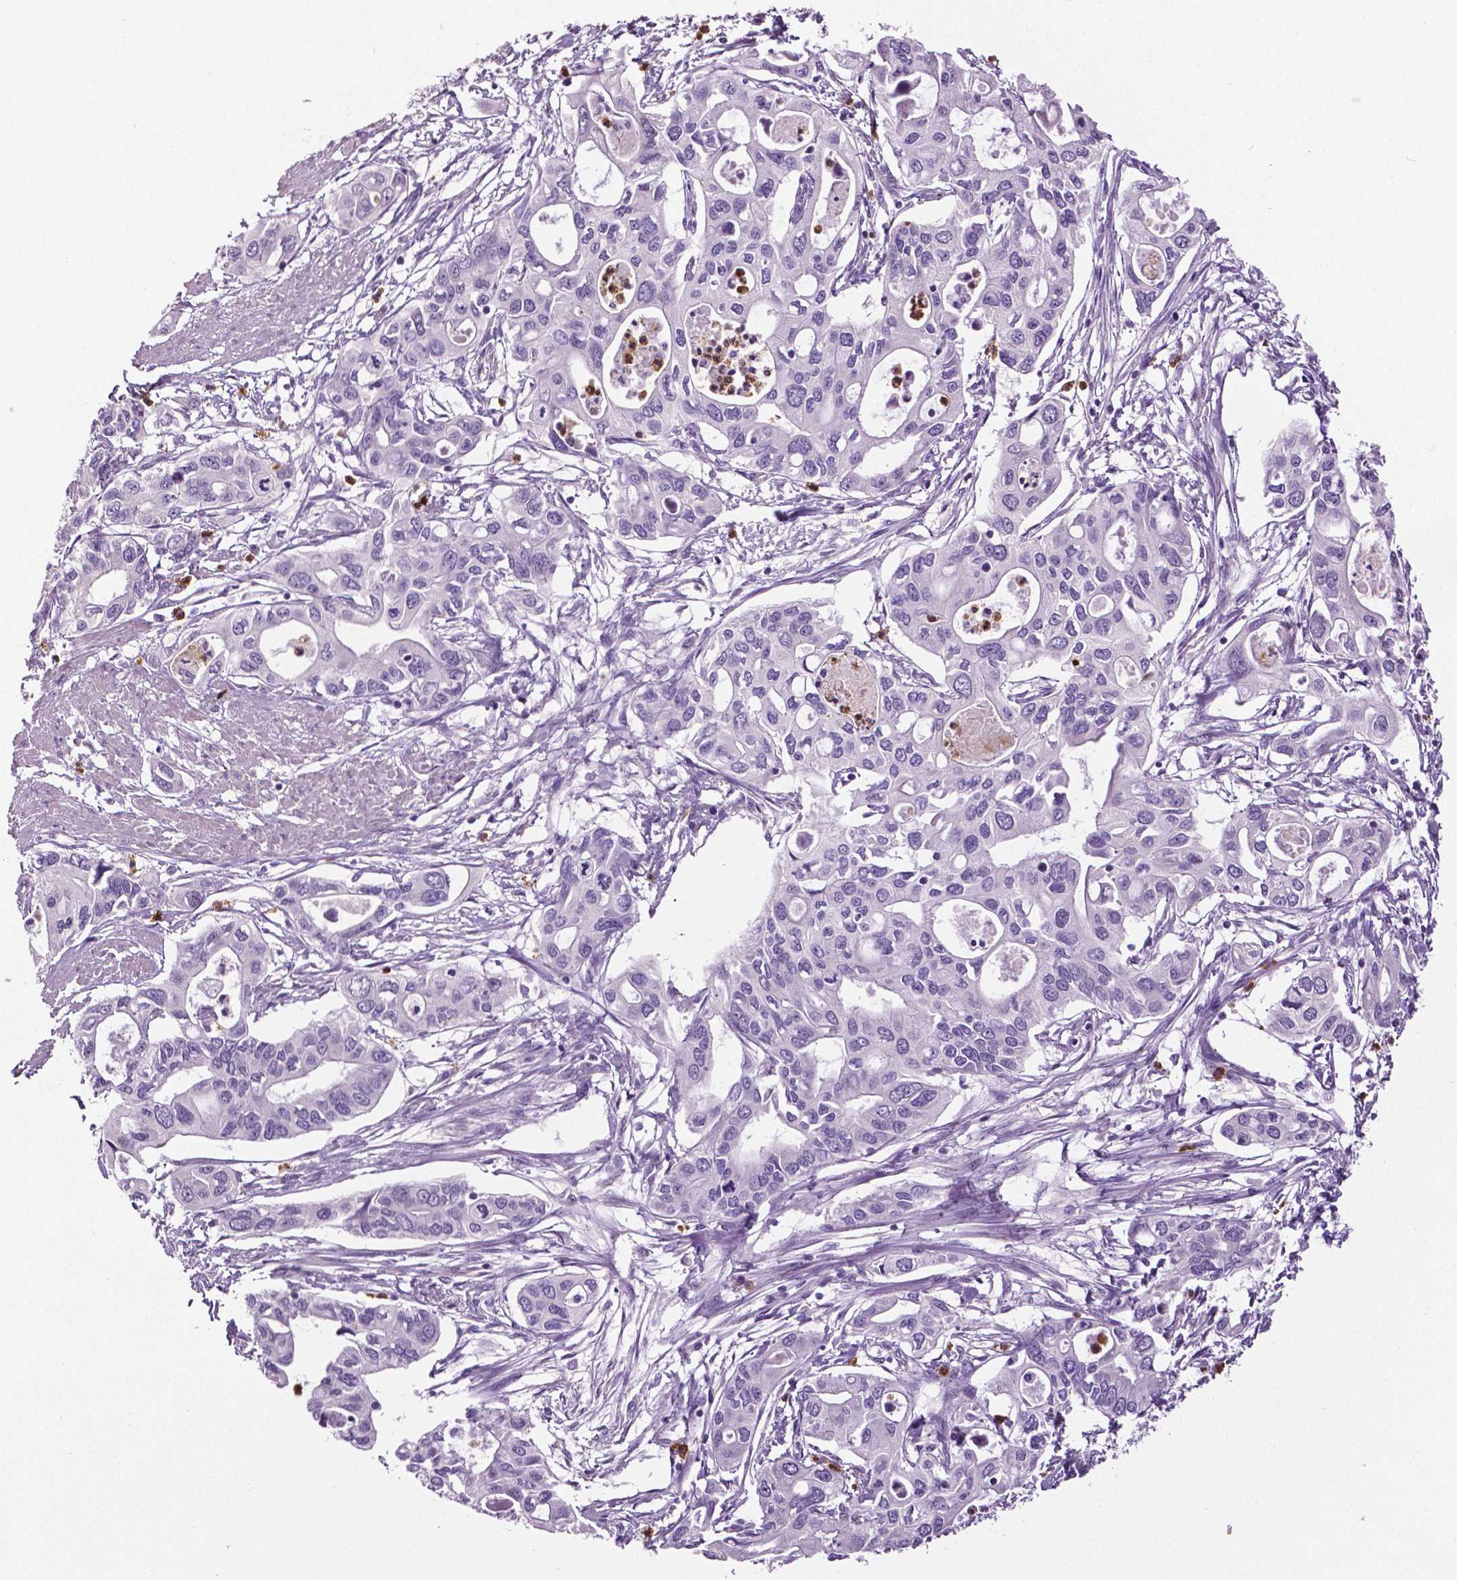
{"staining": {"intensity": "negative", "quantity": "none", "location": "none"}, "tissue": "pancreatic cancer", "cell_type": "Tumor cells", "image_type": "cancer", "snomed": [{"axis": "morphology", "description": "Adenocarcinoma, NOS"}, {"axis": "topography", "description": "Pancreas"}], "caption": "Immunohistochemistry histopathology image of pancreatic cancer stained for a protein (brown), which displays no expression in tumor cells.", "gene": "PTPN5", "patient": {"sex": "male", "age": 60}}